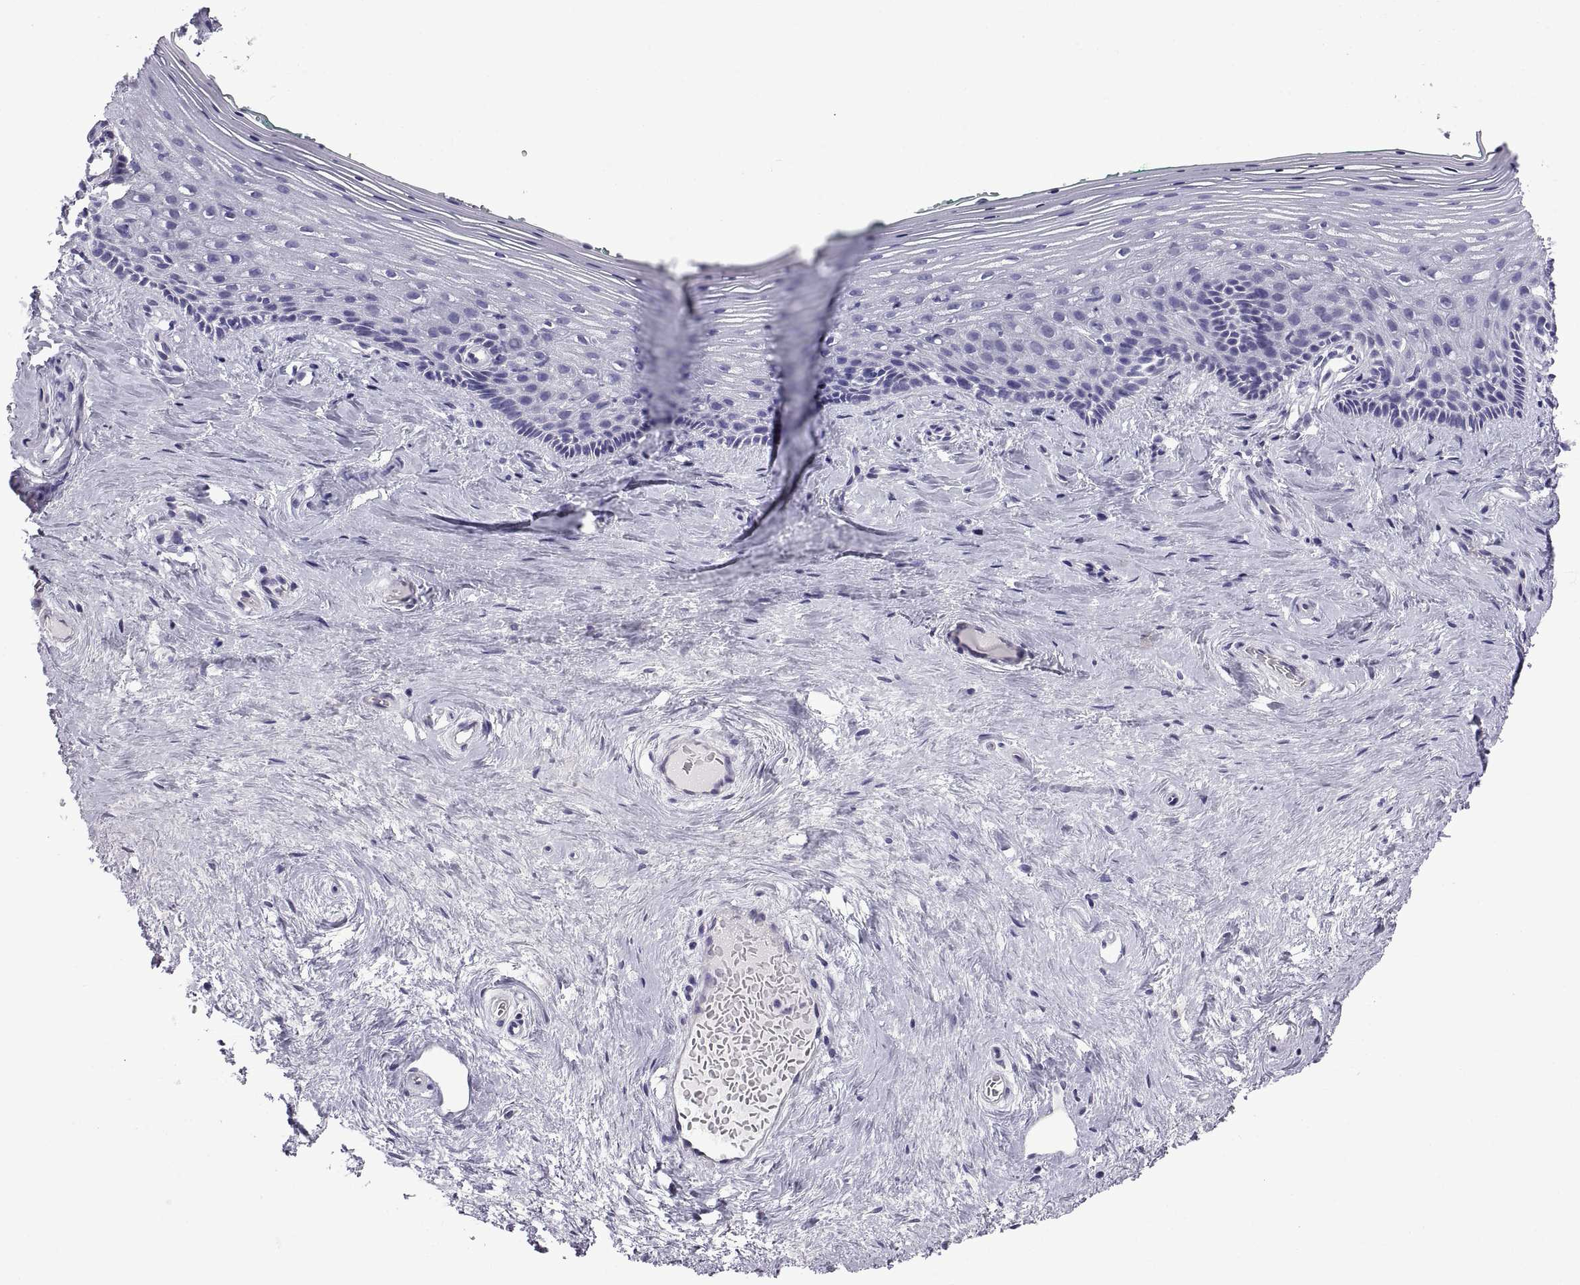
{"staining": {"intensity": "negative", "quantity": "none", "location": "none"}, "tissue": "vagina", "cell_type": "Squamous epithelial cells", "image_type": "normal", "snomed": [{"axis": "morphology", "description": "Normal tissue, NOS"}, {"axis": "topography", "description": "Vagina"}], "caption": "Immunohistochemistry of benign human vagina exhibits no positivity in squamous epithelial cells. (Stains: DAB immunohistochemistry with hematoxylin counter stain, Microscopy: brightfield microscopy at high magnification).", "gene": "SPDYE10", "patient": {"sex": "female", "age": 45}}